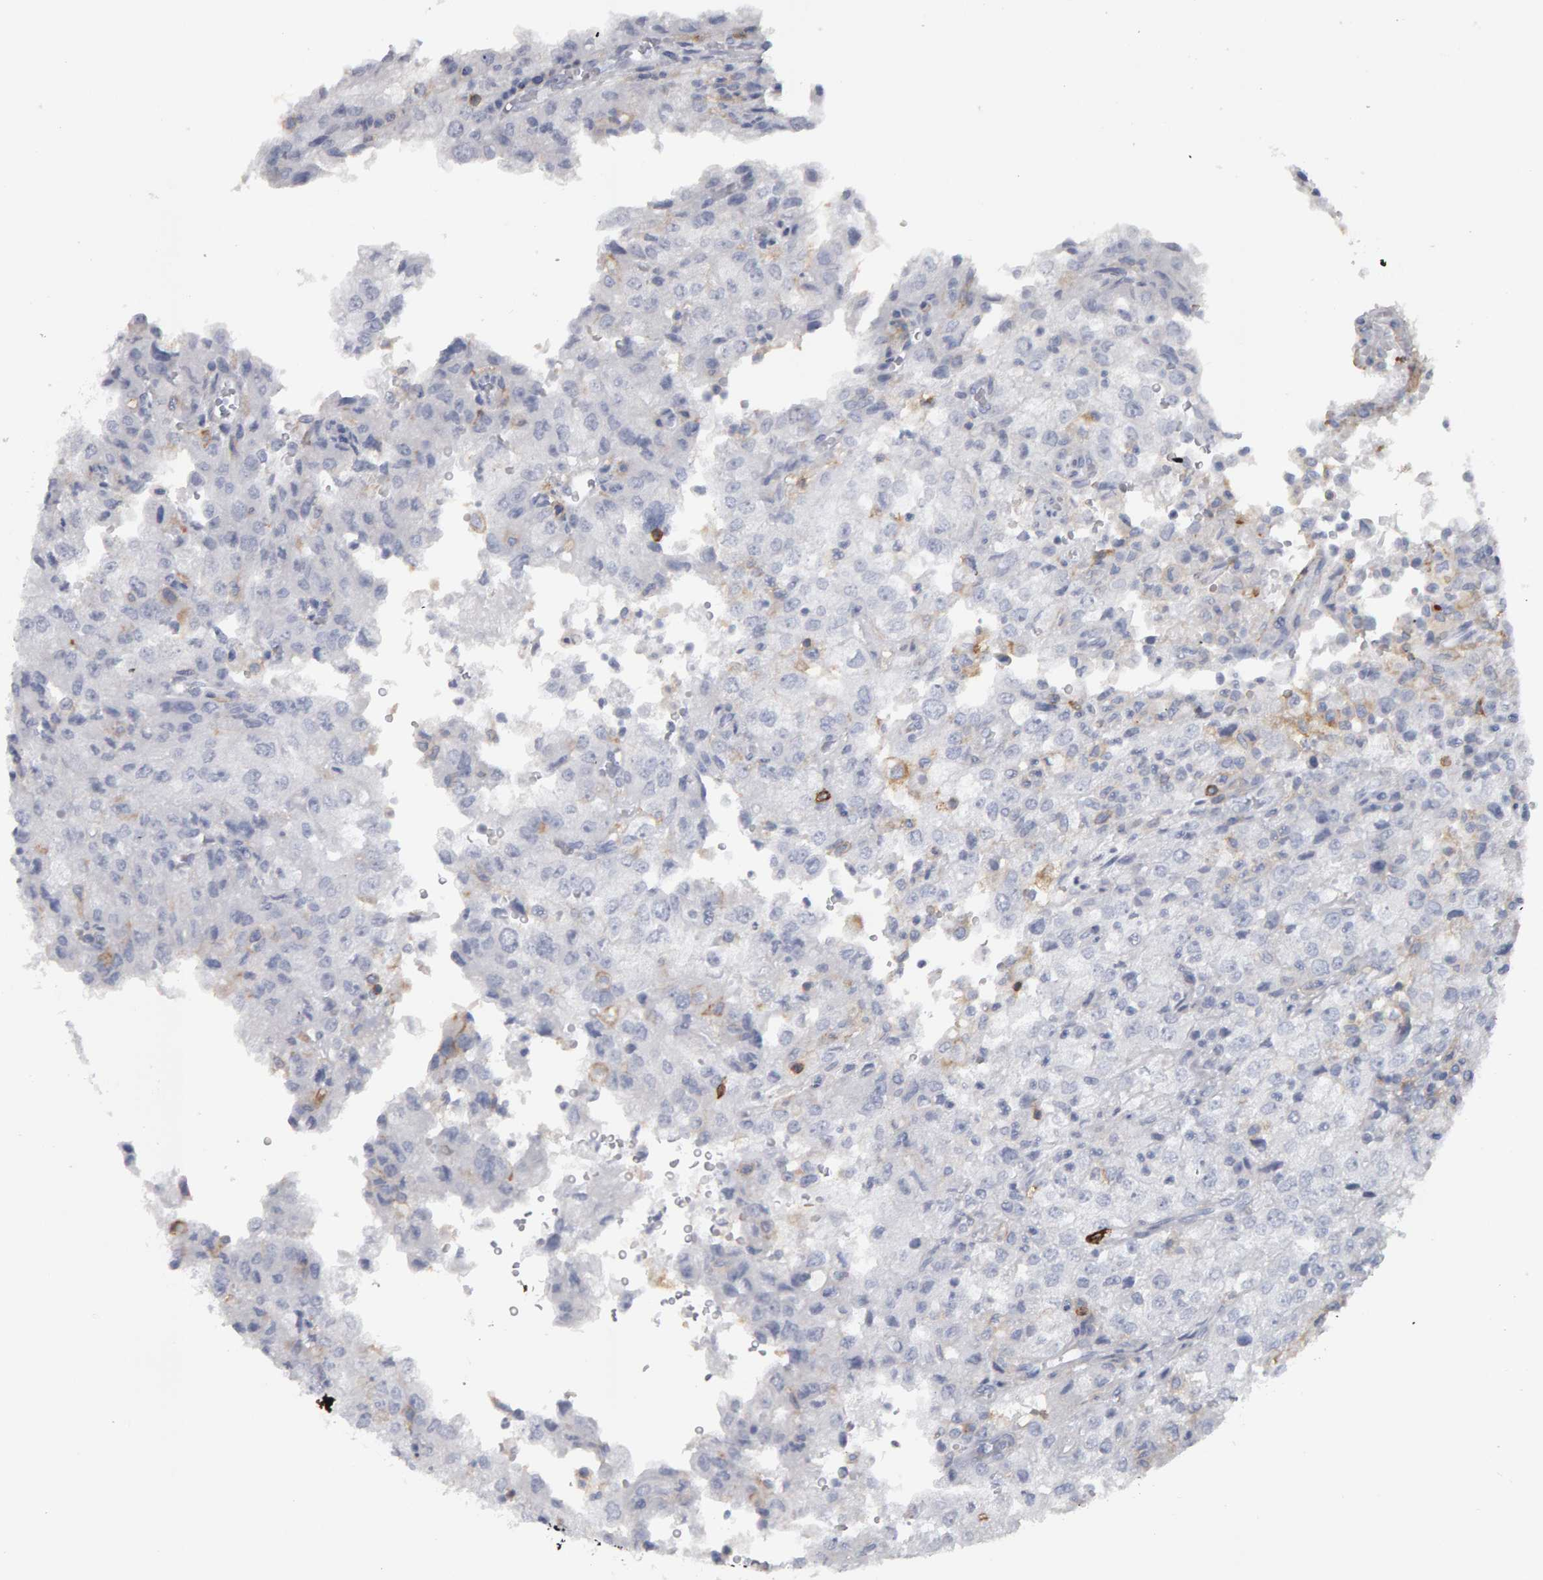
{"staining": {"intensity": "negative", "quantity": "none", "location": "none"}, "tissue": "renal cancer", "cell_type": "Tumor cells", "image_type": "cancer", "snomed": [{"axis": "morphology", "description": "Adenocarcinoma, NOS"}, {"axis": "topography", "description": "Kidney"}], "caption": "IHC of renal adenocarcinoma reveals no expression in tumor cells. (Stains: DAB (3,3'-diaminobenzidine) immunohistochemistry (IHC) with hematoxylin counter stain, Microscopy: brightfield microscopy at high magnification).", "gene": "CD38", "patient": {"sex": "female", "age": 54}}